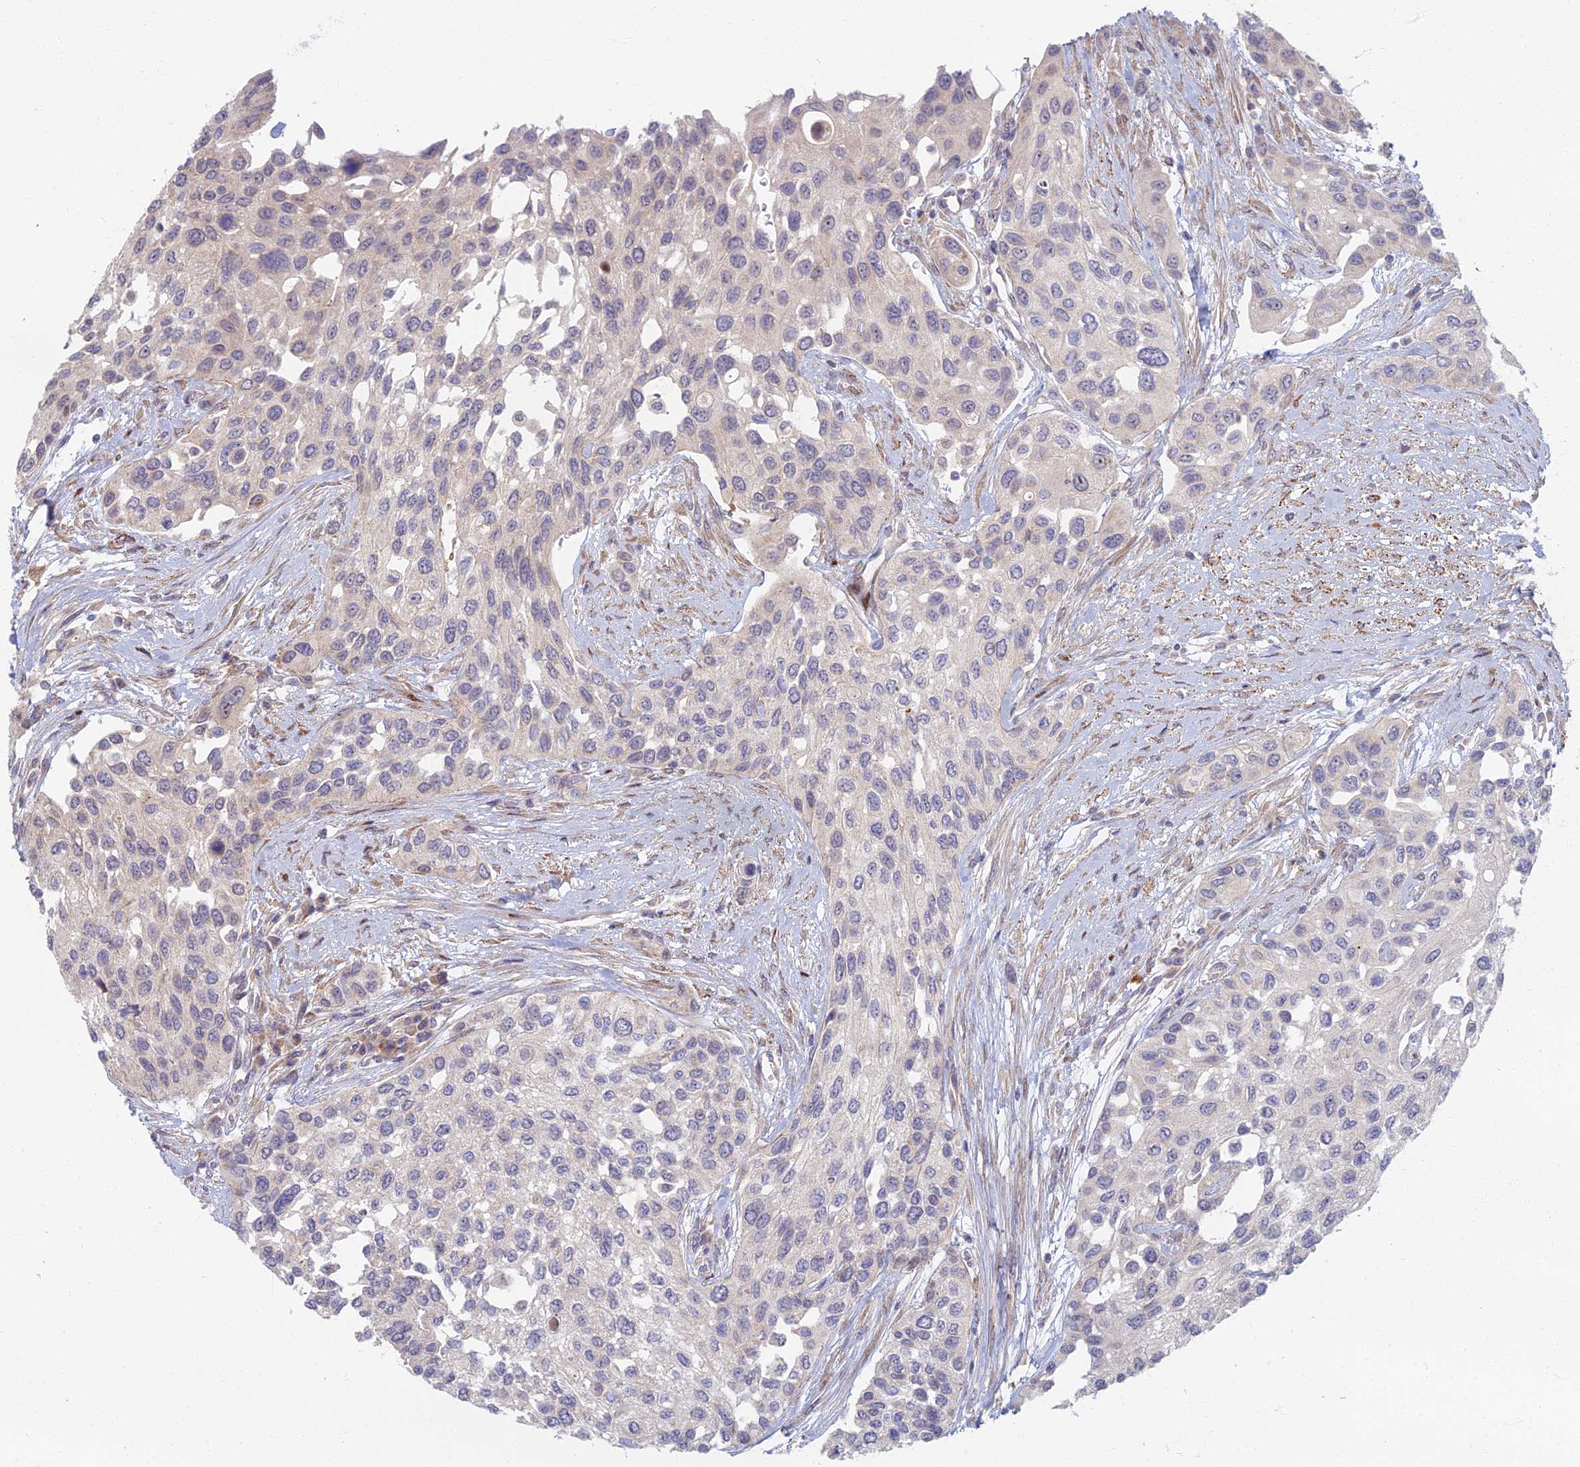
{"staining": {"intensity": "negative", "quantity": "none", "location": "none"}, "tissue": "urothelial cancer", "cell_type": "Tumor cells", "image_type": "cancer", "snomed": [{"axis": "morphology", "description": "Normal tissue, NOS"}, {"axis": "morphology", "description": "Urothelial carcinoma, High grade"}, {"axis": "topography", "description": "Vascular tissue"}, {"axis": "topography", "description": "Urinary bladder"}], "caption": "Image shows no significant protein staining in tumor cells of urothelial cancer.", "gene": "C15orf40", "patient": {"sex": "female", "age": 56}}